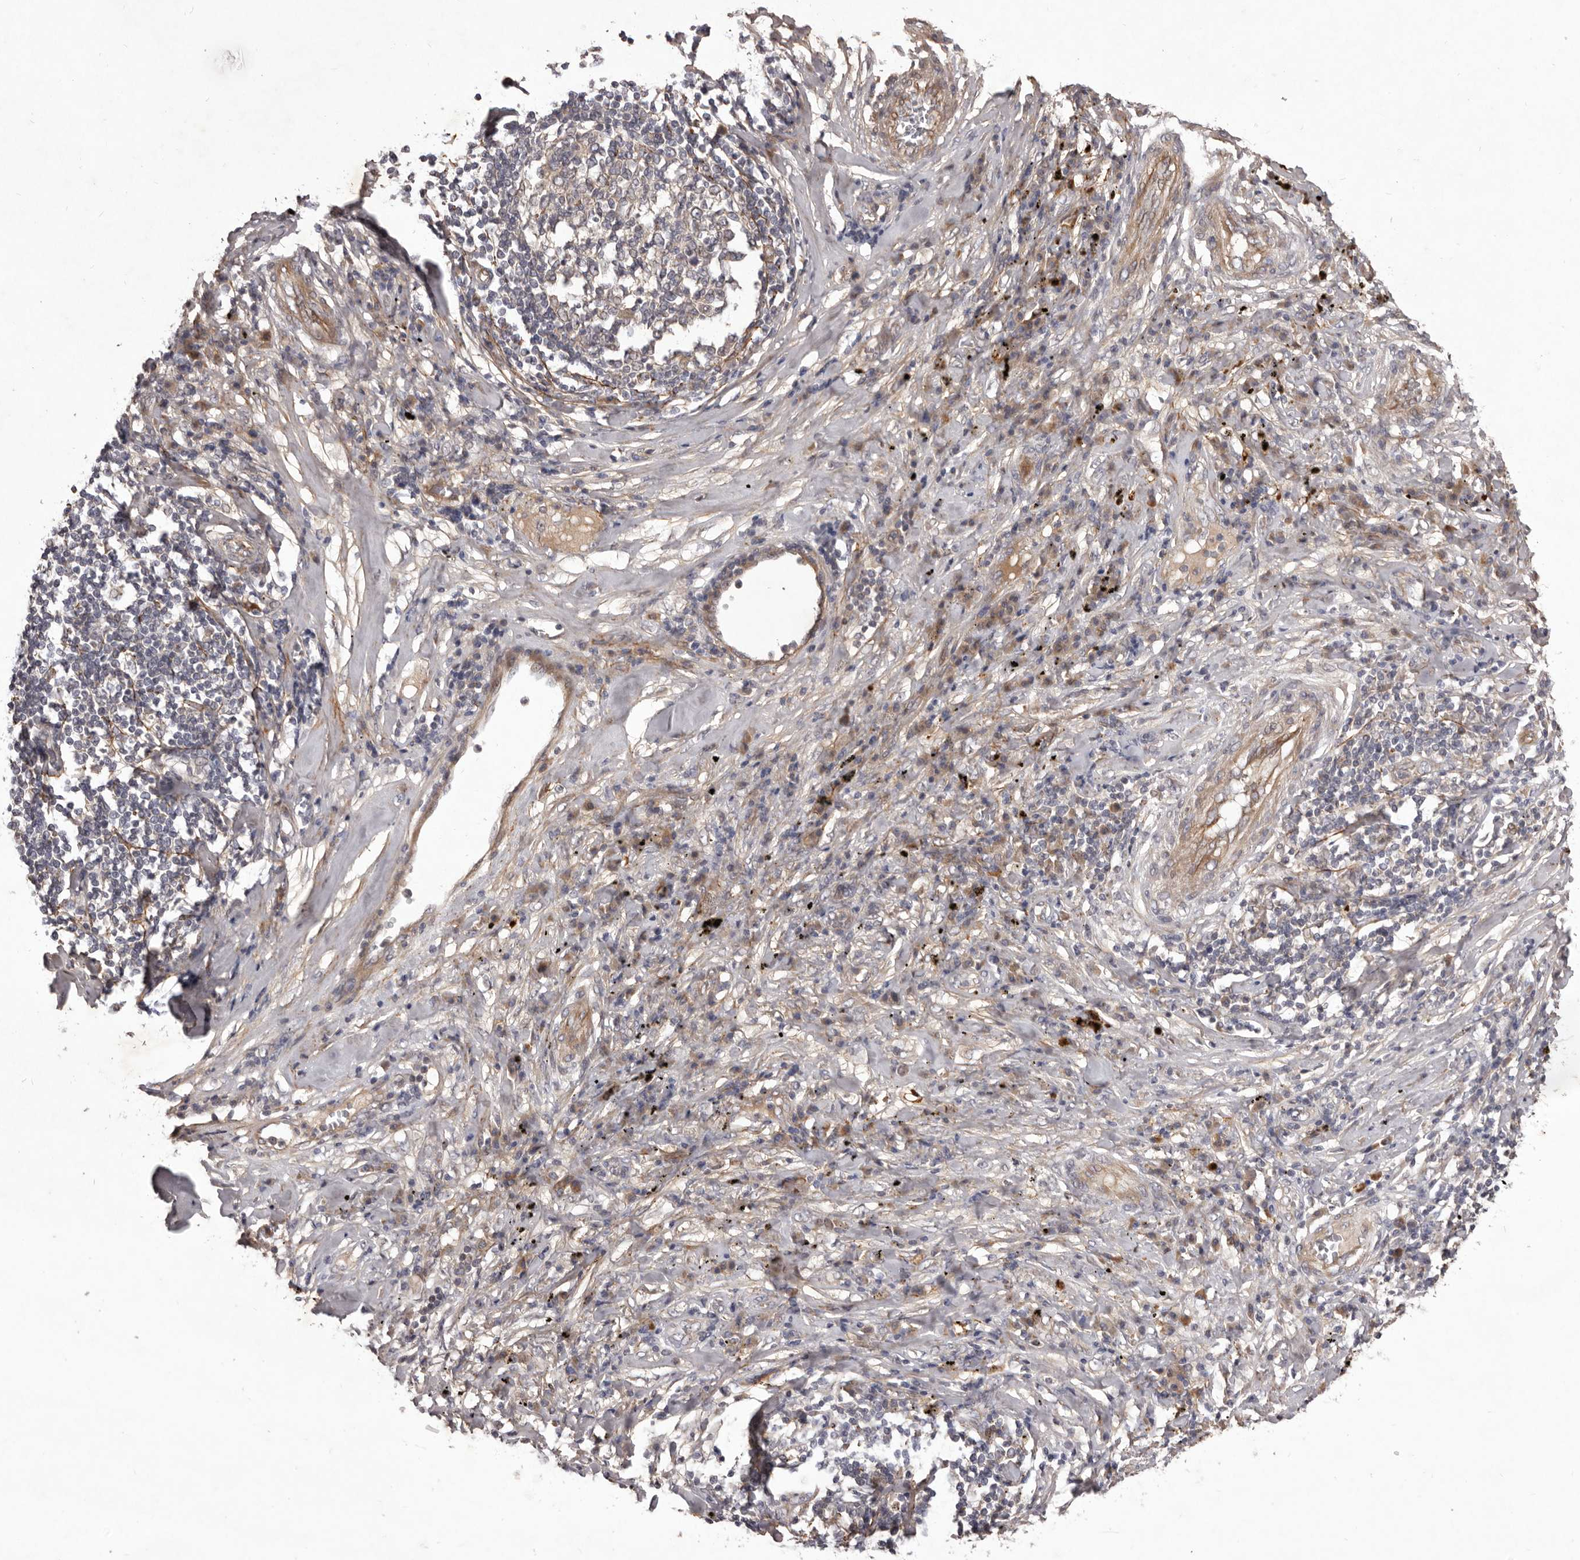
{"staining": {"intensity": "negative", "quantity": "none", "location": "none"}, "tissue": "lung cancer", "cell_type": "Tumor cells", "image_type": "cancer", "snomed": [{"axis": "morphology", "description": "Squamous cell carcinoma, NOS"}, {"axis": "topography", "description": "Lung"}], "caption": "Micrograph shows no protein positivity in tumor cells of squamous cell carcinoma (lung) tissue.", "gene": "HBS1L", "patient": {"sex": "female", "age": 63}}